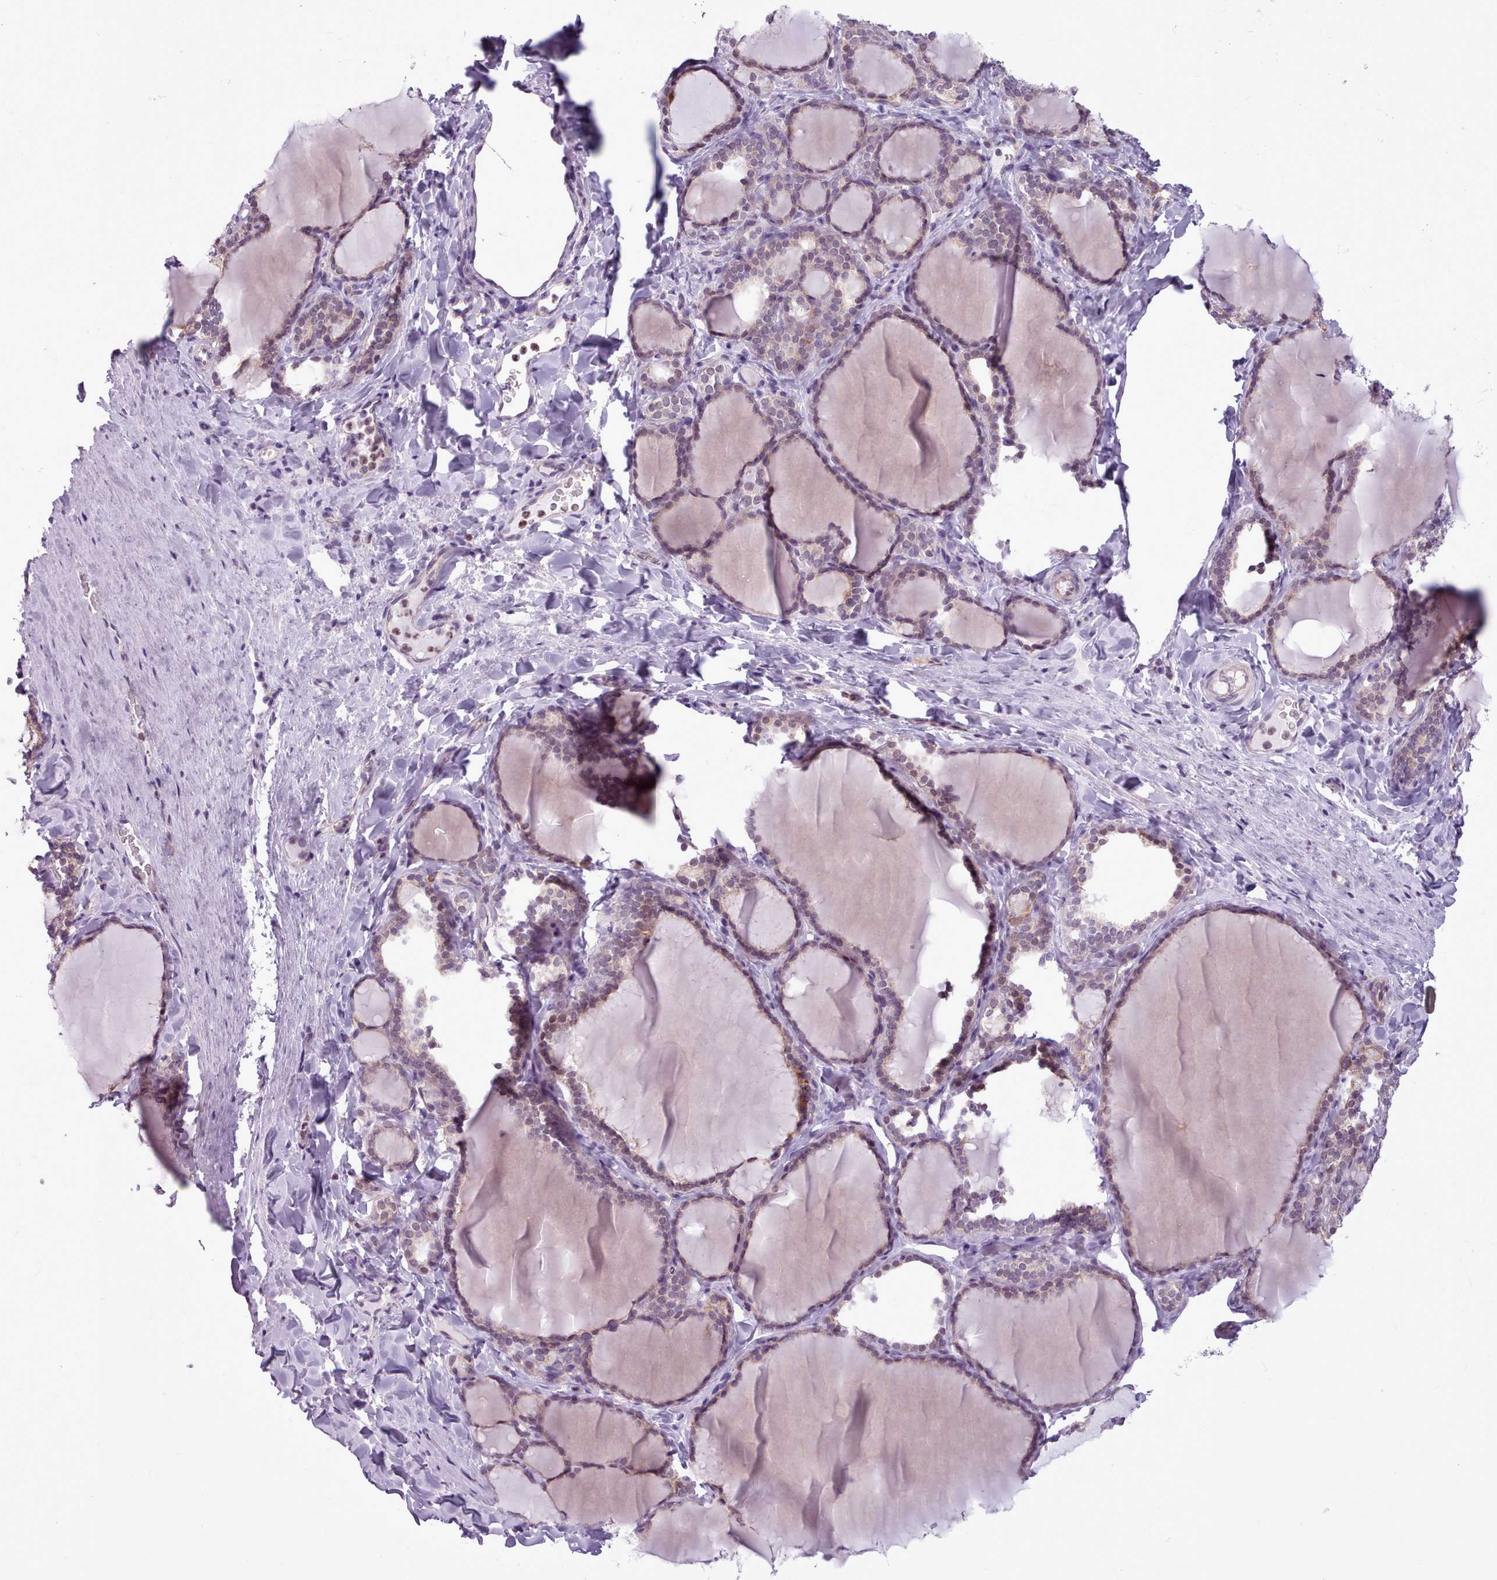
{"staining": {"intensity": "moderate", "quantity": ">75%", "location": "nuclear"}, "tissue": "thyroid gland", "cell_type": "Glandular cells", "image_type": "normal", "snomed": [{"axis": "morphology", "description": "Normal tissue, NOS"}, {"axis": "topography", "description": "Thyroid gland"}], "caption": "A medium amount of moderate nuclear positivity is appreciated in about >75% of glandular cells in normal thyroid gland. (DAB (3,3'-diaminobenzidine) = brown stain, brightfield microscopy at high magnification).", "gene": "SLURP1", "patient": {"sex": "female", "age": 31}}